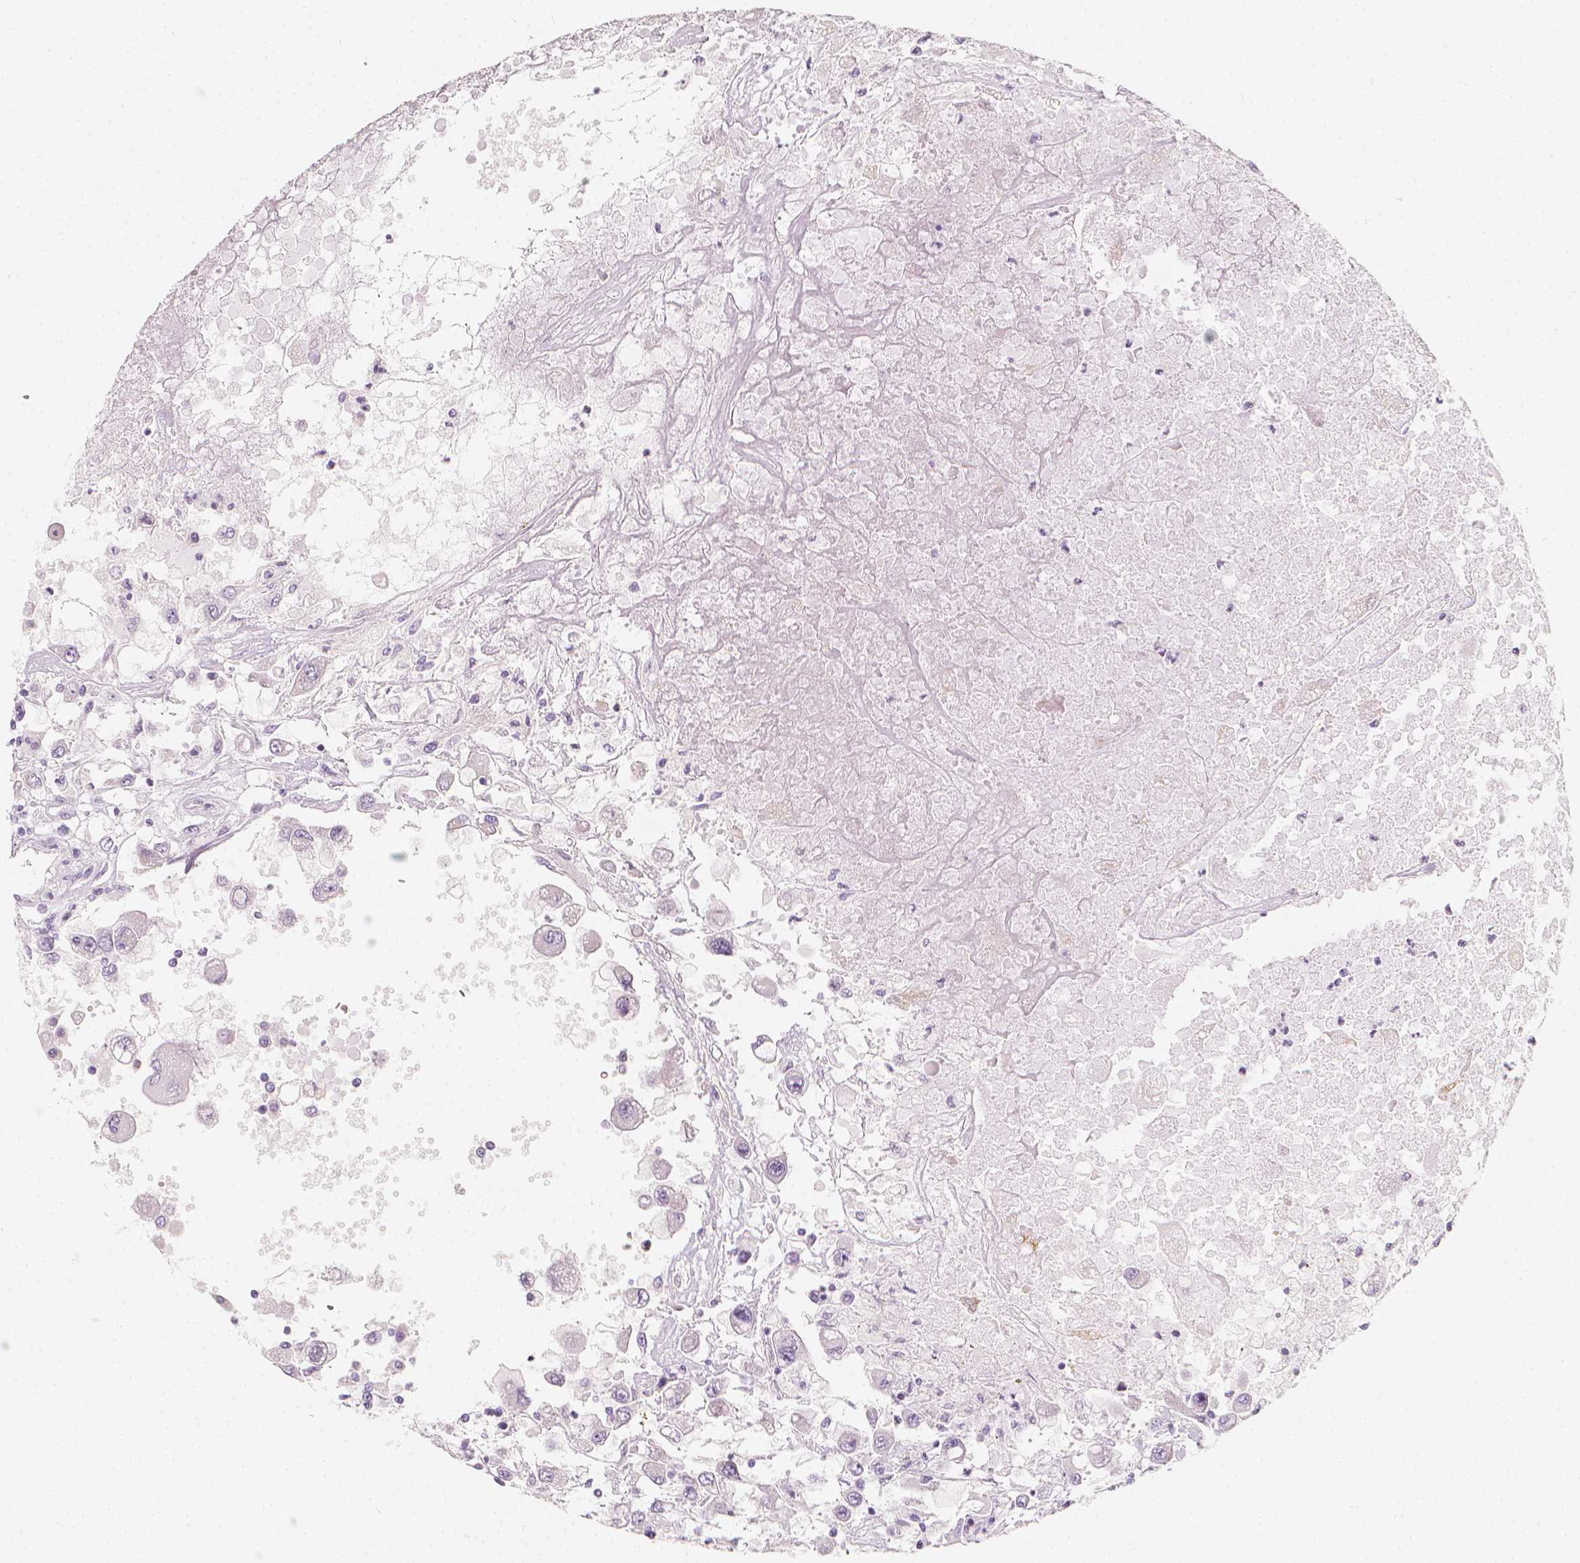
{"staining": {"intensity": "negative", "quantity": "none", "location": "none"}, "tissue": "renal cancer", "cell_type": "Tumor cells", "image_type": "cancer", "snomed": [{"axis": "morphology", "description": "Adenocarcinoma, NOS"}, {"axis": "topography", "description": "Kidney"}], "caption": "Immunohistochemistry of renal adenocarcinoma demonstrates no expression in tumor cells.", "gene": "RBFOX1", "patient": {"sex": "female", "age": 67}}